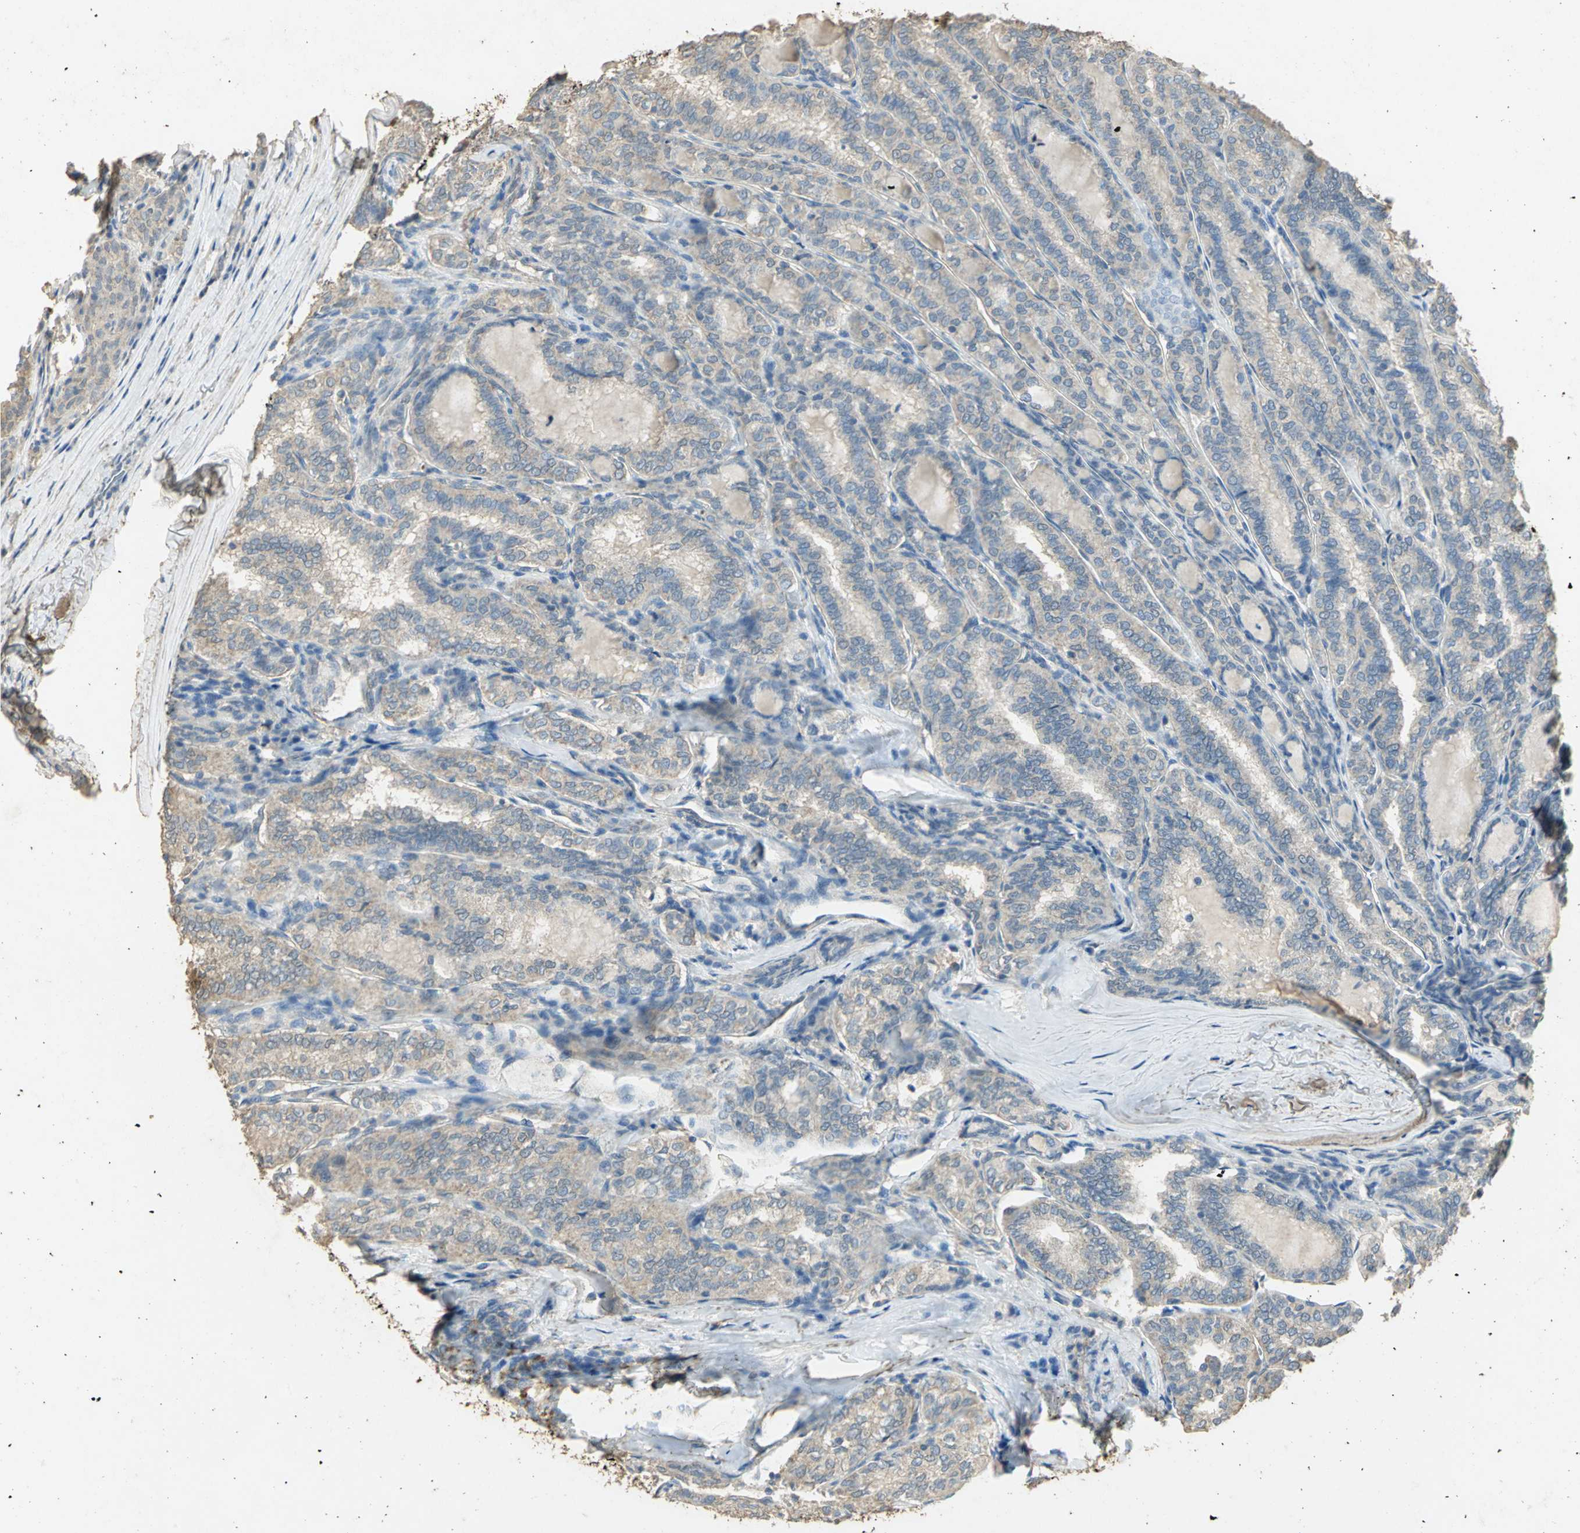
{"staining": {"intensity": "weak", "quantity": ">75%", "location": "cytoplasmic/membranous"}, "tissue": "thyroid cancer", "cell_type": "Tumor cells", "image_type": "cancer", "snomed": [{"axis": "morphology", "description": "Papillary adenocarcinoma, NOS"}, {"axis": "topography", "description": "Thyroid gland"}], "caption": "Tumor cells show weak cytoplasmic/membranous positivity in approximately >75% of cells in thyroid cancer (papillary adenocarcinoma).", "gene": "ASB9", "patient": {"sex": "female", "age": 30}}